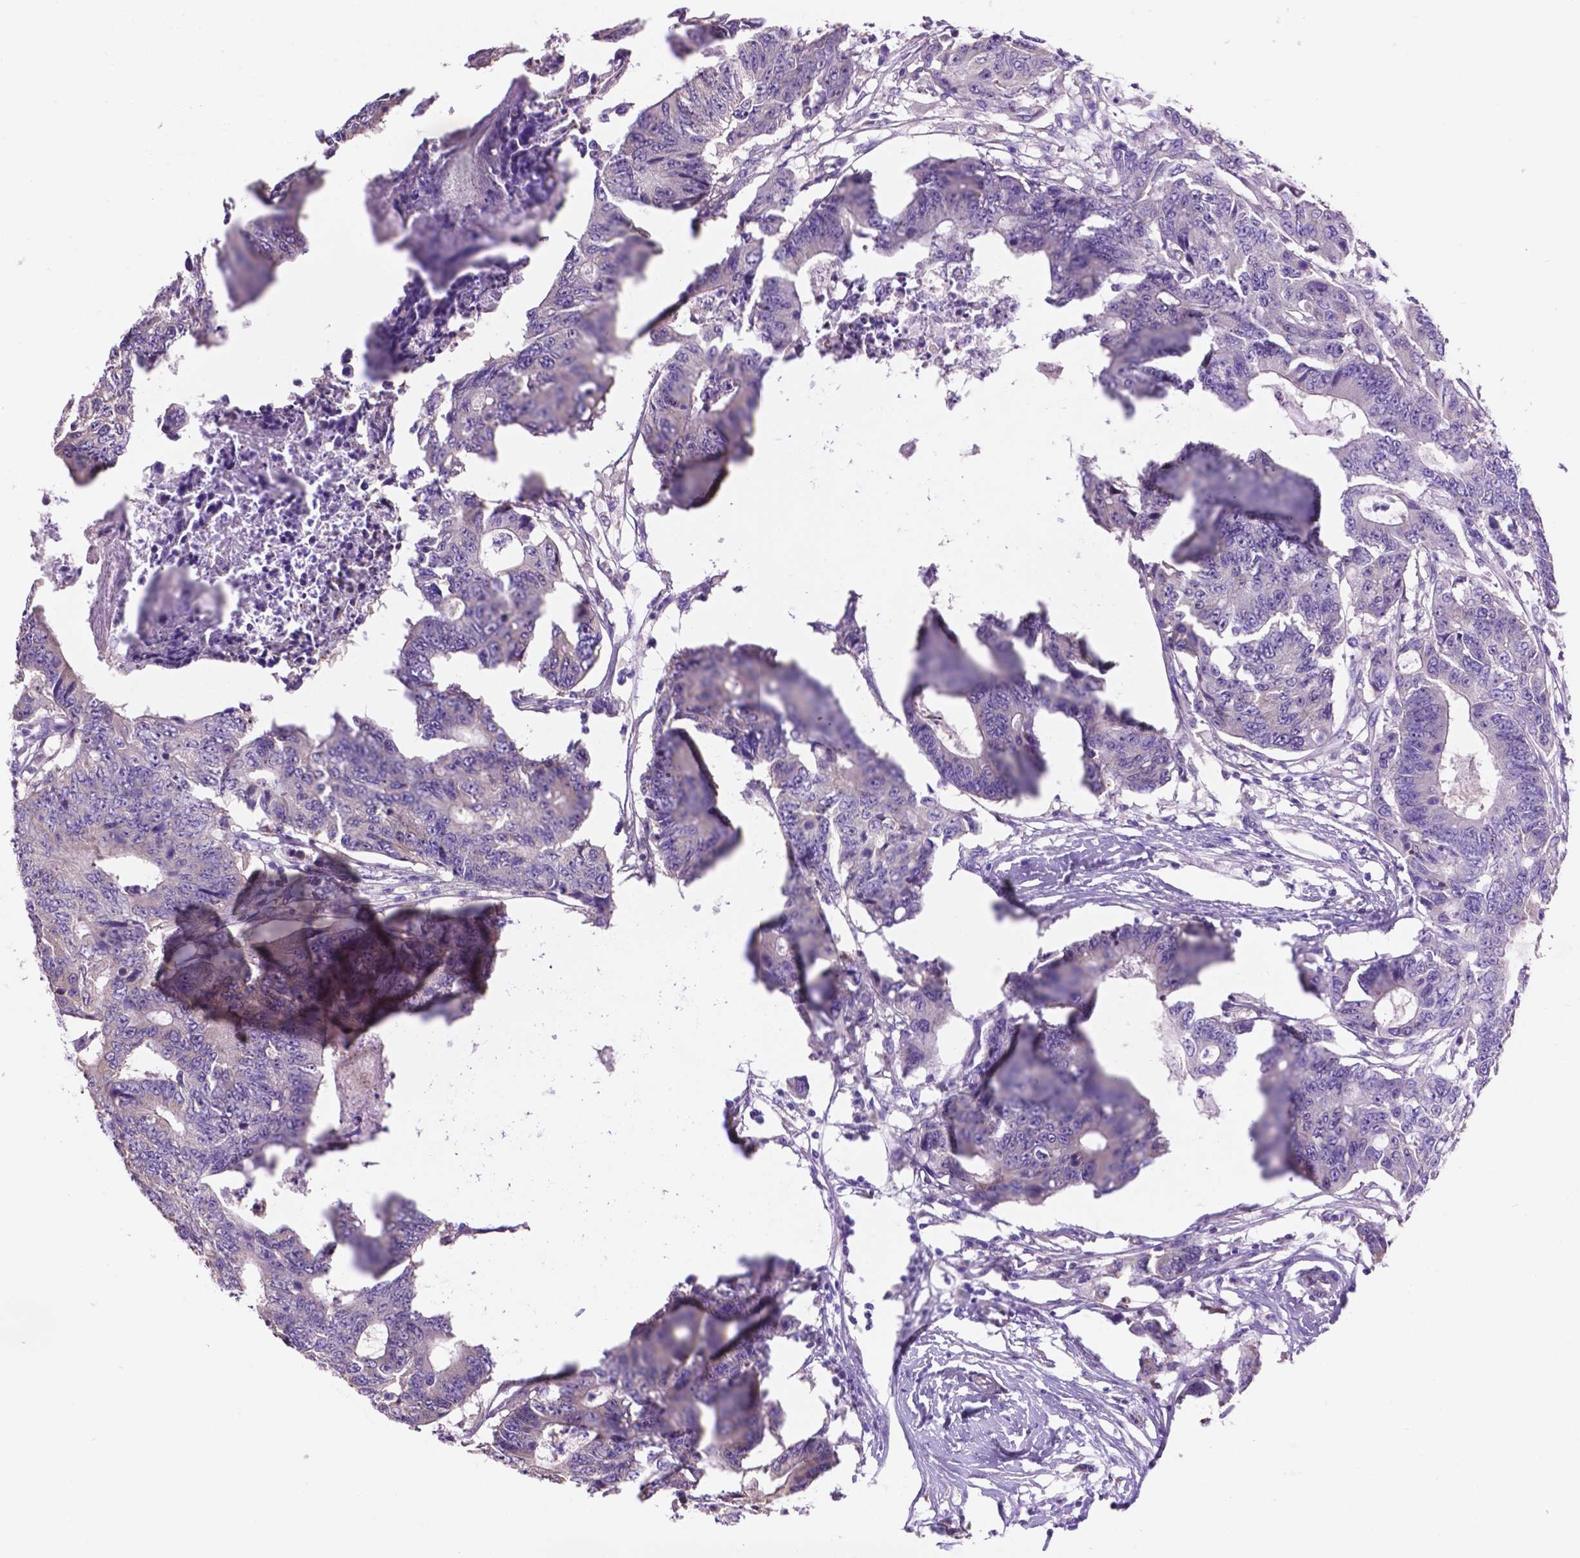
{"staining": {"intensity": "negative", "quantity": "none", "location": "none"}, "tissue": "colorectal cancer", "cell_type": "Tumor cells", "image_type": "cancer", "snomed": [{"axis": "morphology", "description": "Adenocarcinoma, NOS"}, {"axis": "topography", "description": "Colon"}], "caption": "The micrograph demonstrates no staining of tumor cells in adenocarcinoma (colorectal).", "gene": "SPDYA", "patient": {"sex": "female", "age": 48}}